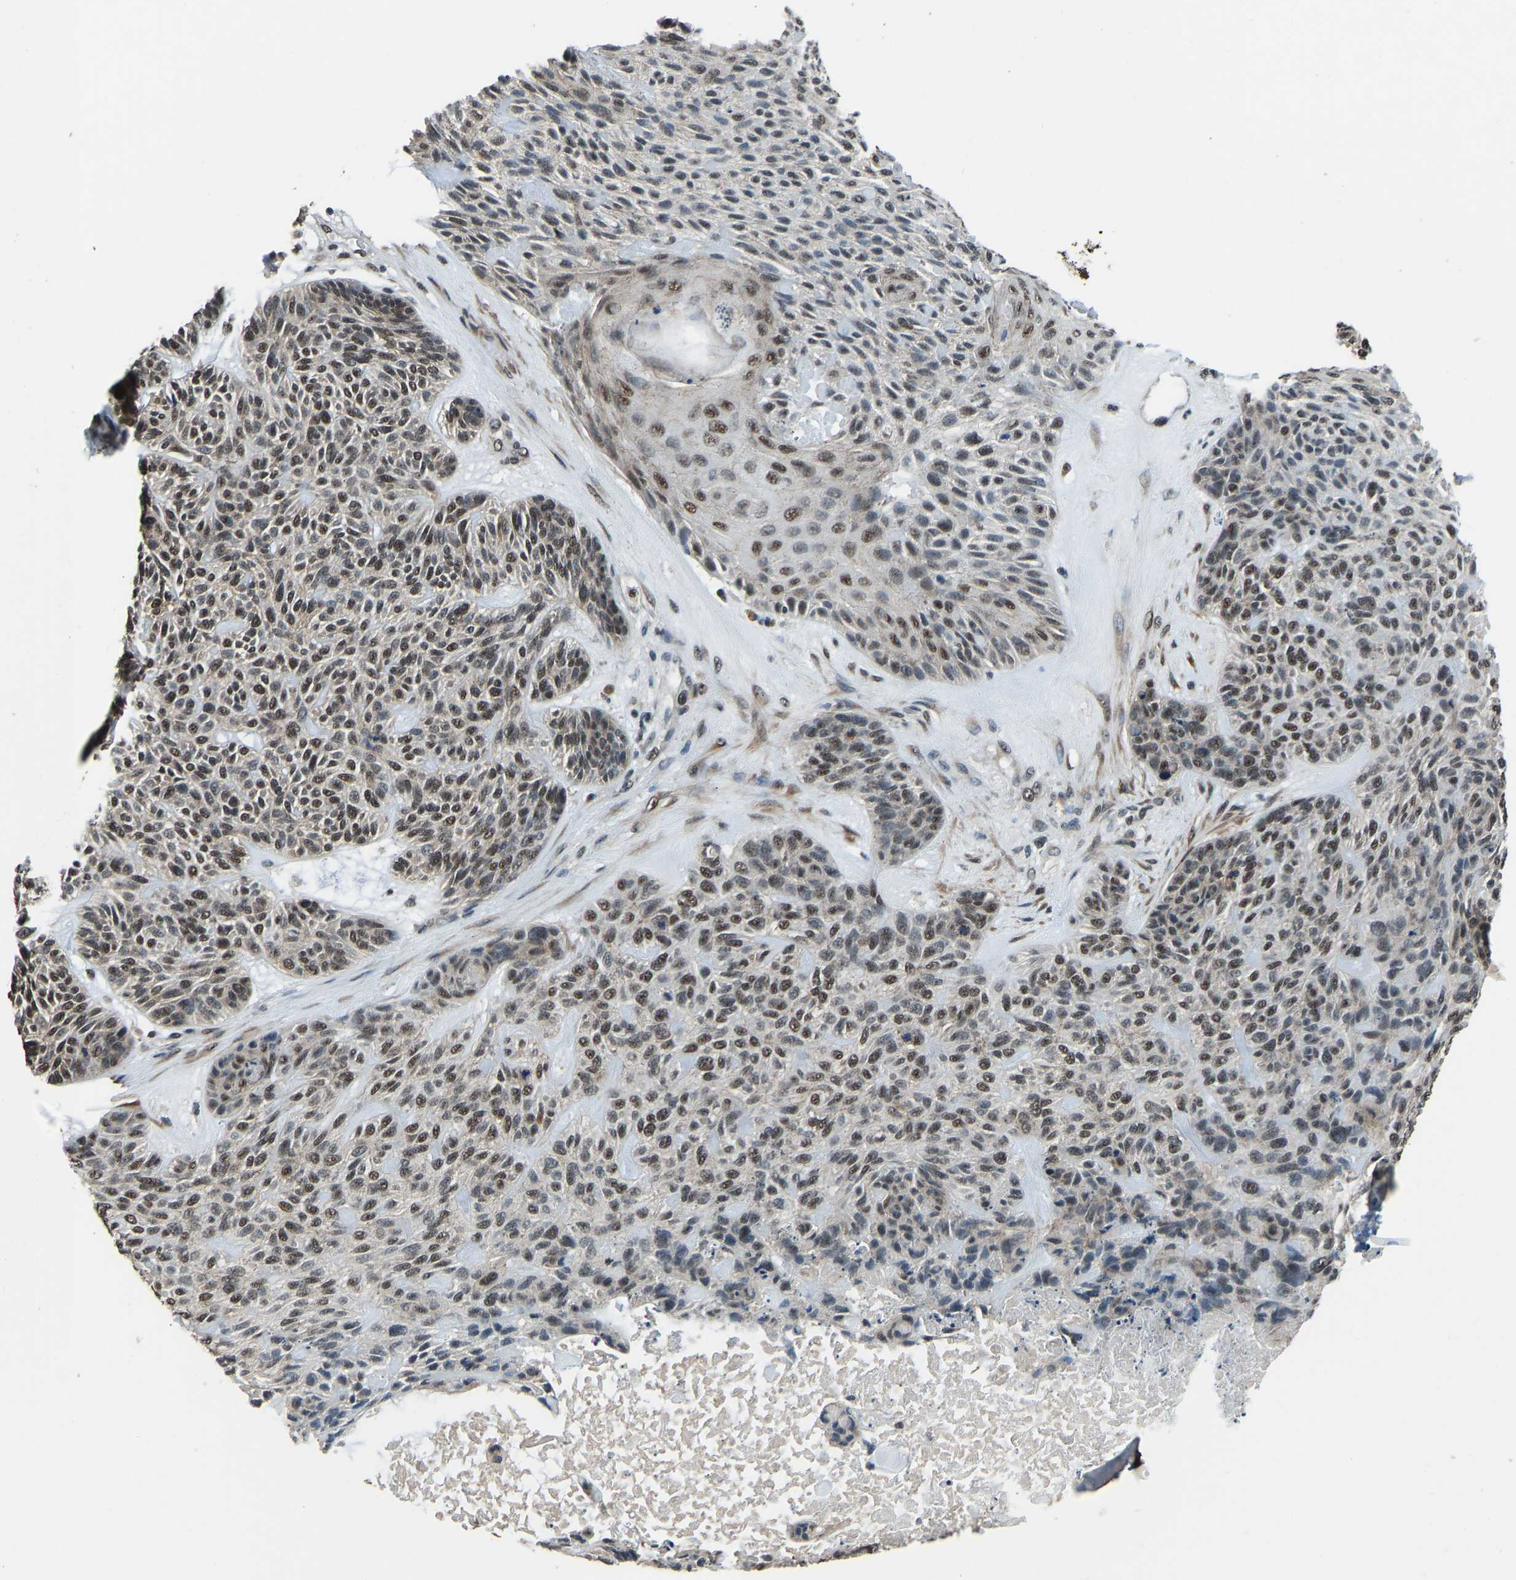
{"staining": {"intensity": "moderate", "quantity": ">75%", "location": "nuclear"}, "tissue": "skin cancer", "cell_type": "Tumor cells", "image_type": "cancer", "snomed": [{"axis": "morphology", "description": "Basal cell carcinoma"}, {"axis": "topography", "description": "Skin"}], "caption": "Immunohistochemical staining of human skin cancer reveals moderate nuclear protein staining in about >75% of tumor cells. The staining is performed using DAB (3,3'-diaminobenzidine) brown chromogen to label protein expression. The nuclei are counter-stained blue using hematoxylin.", "gene": "TOX4", "patient": {"sex": "male", "age": 55}}